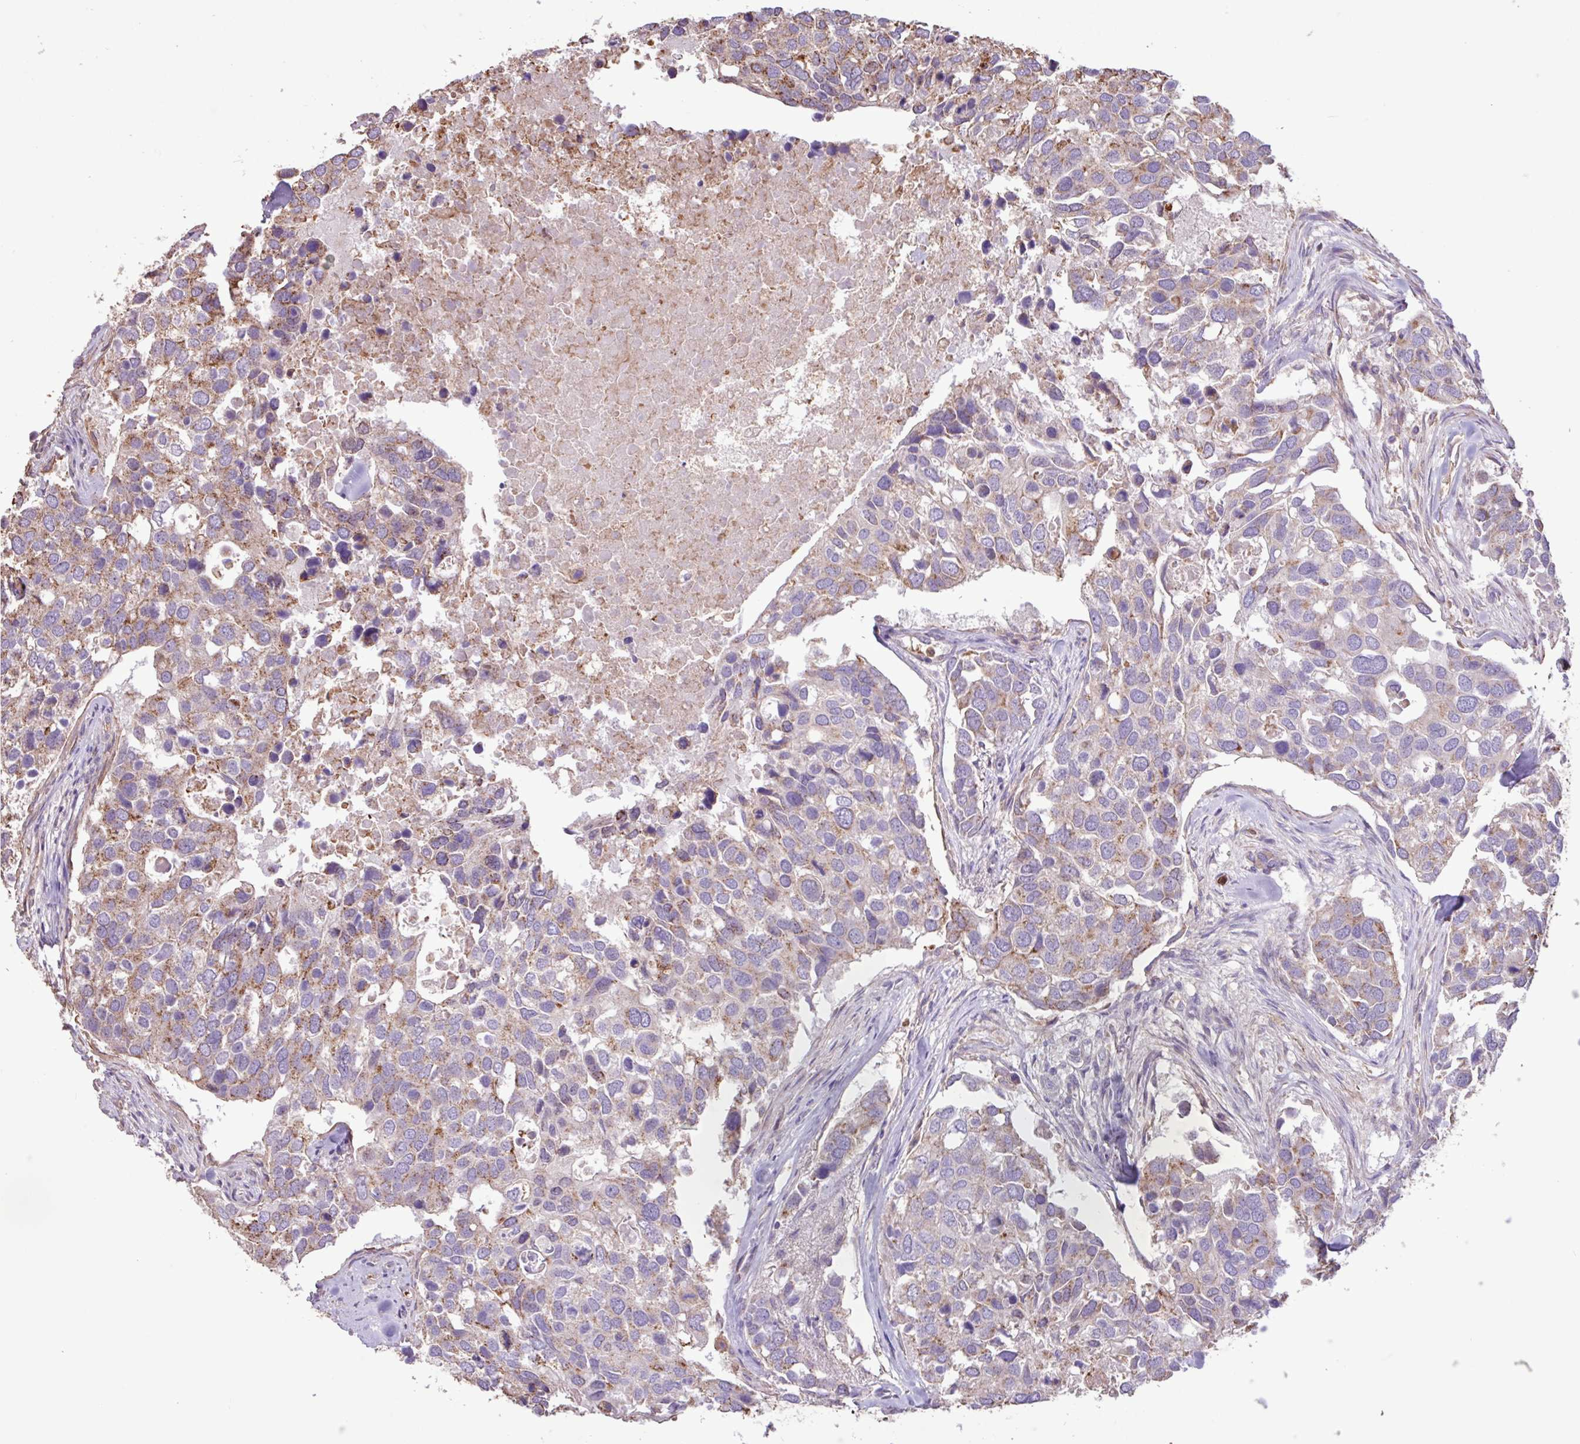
{"staining": {"intensity": "moderate", "quantity": "25%-75%", "location": "cytoplasmic/membranous"}, "tissue": "breast cancer", "cell_type": "Tumor cells", "image_type": "cancer", "snomed": [{"axis": "morphology", "description": "Duct carcinoma"}, {"axis": "topography", "description": "Breast"}], "caption": "Tumor cells display medium levels of moderate cytoplasmic/membranous expression in approximately 25%-75% of cells in breast invasive ductal carcinoma.", "gene": "CHST11", "patient": {"sex": "female", "age": 83}}